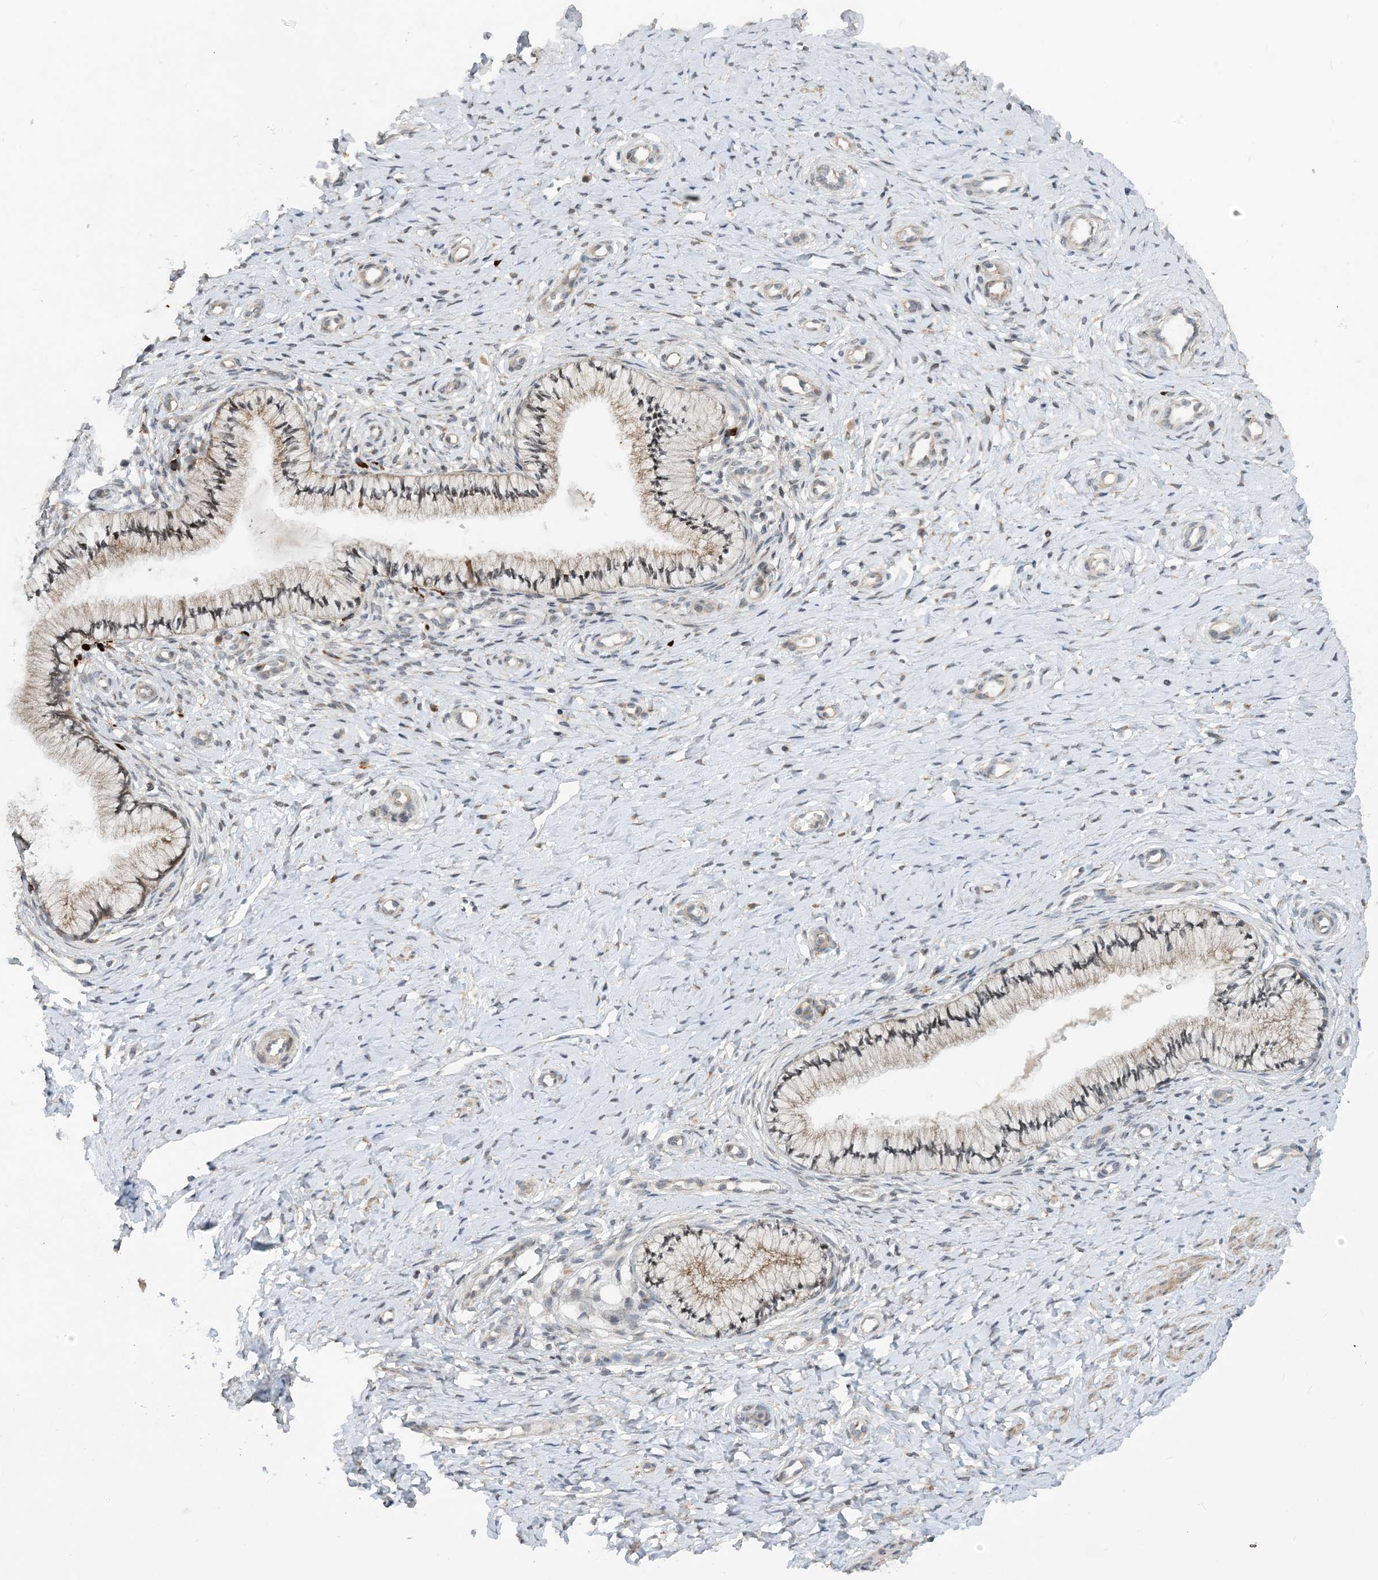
{"staining": {"intensity": "moderate", "quantity": "25%-75%", "location": "cytoplasmic/membranous"}, "tissue": "cervix", "cell_type": "Glandular cells", "image_type": "normal", "snomed": [{"axis": "morphology", "description": "Normal tissue, NOS"}, {"axis": "topography", "description": "Cervix"}], "caption": "The histopathology image displays immunohistochemical staining of unremarkable cervix. There is moderate cytoplasmic/membranous positivity is seen in approximately 25%-75% of glandular cells.", "gene": "PHOSPHO2", "patient": {"sex": "female", "age": 36}}